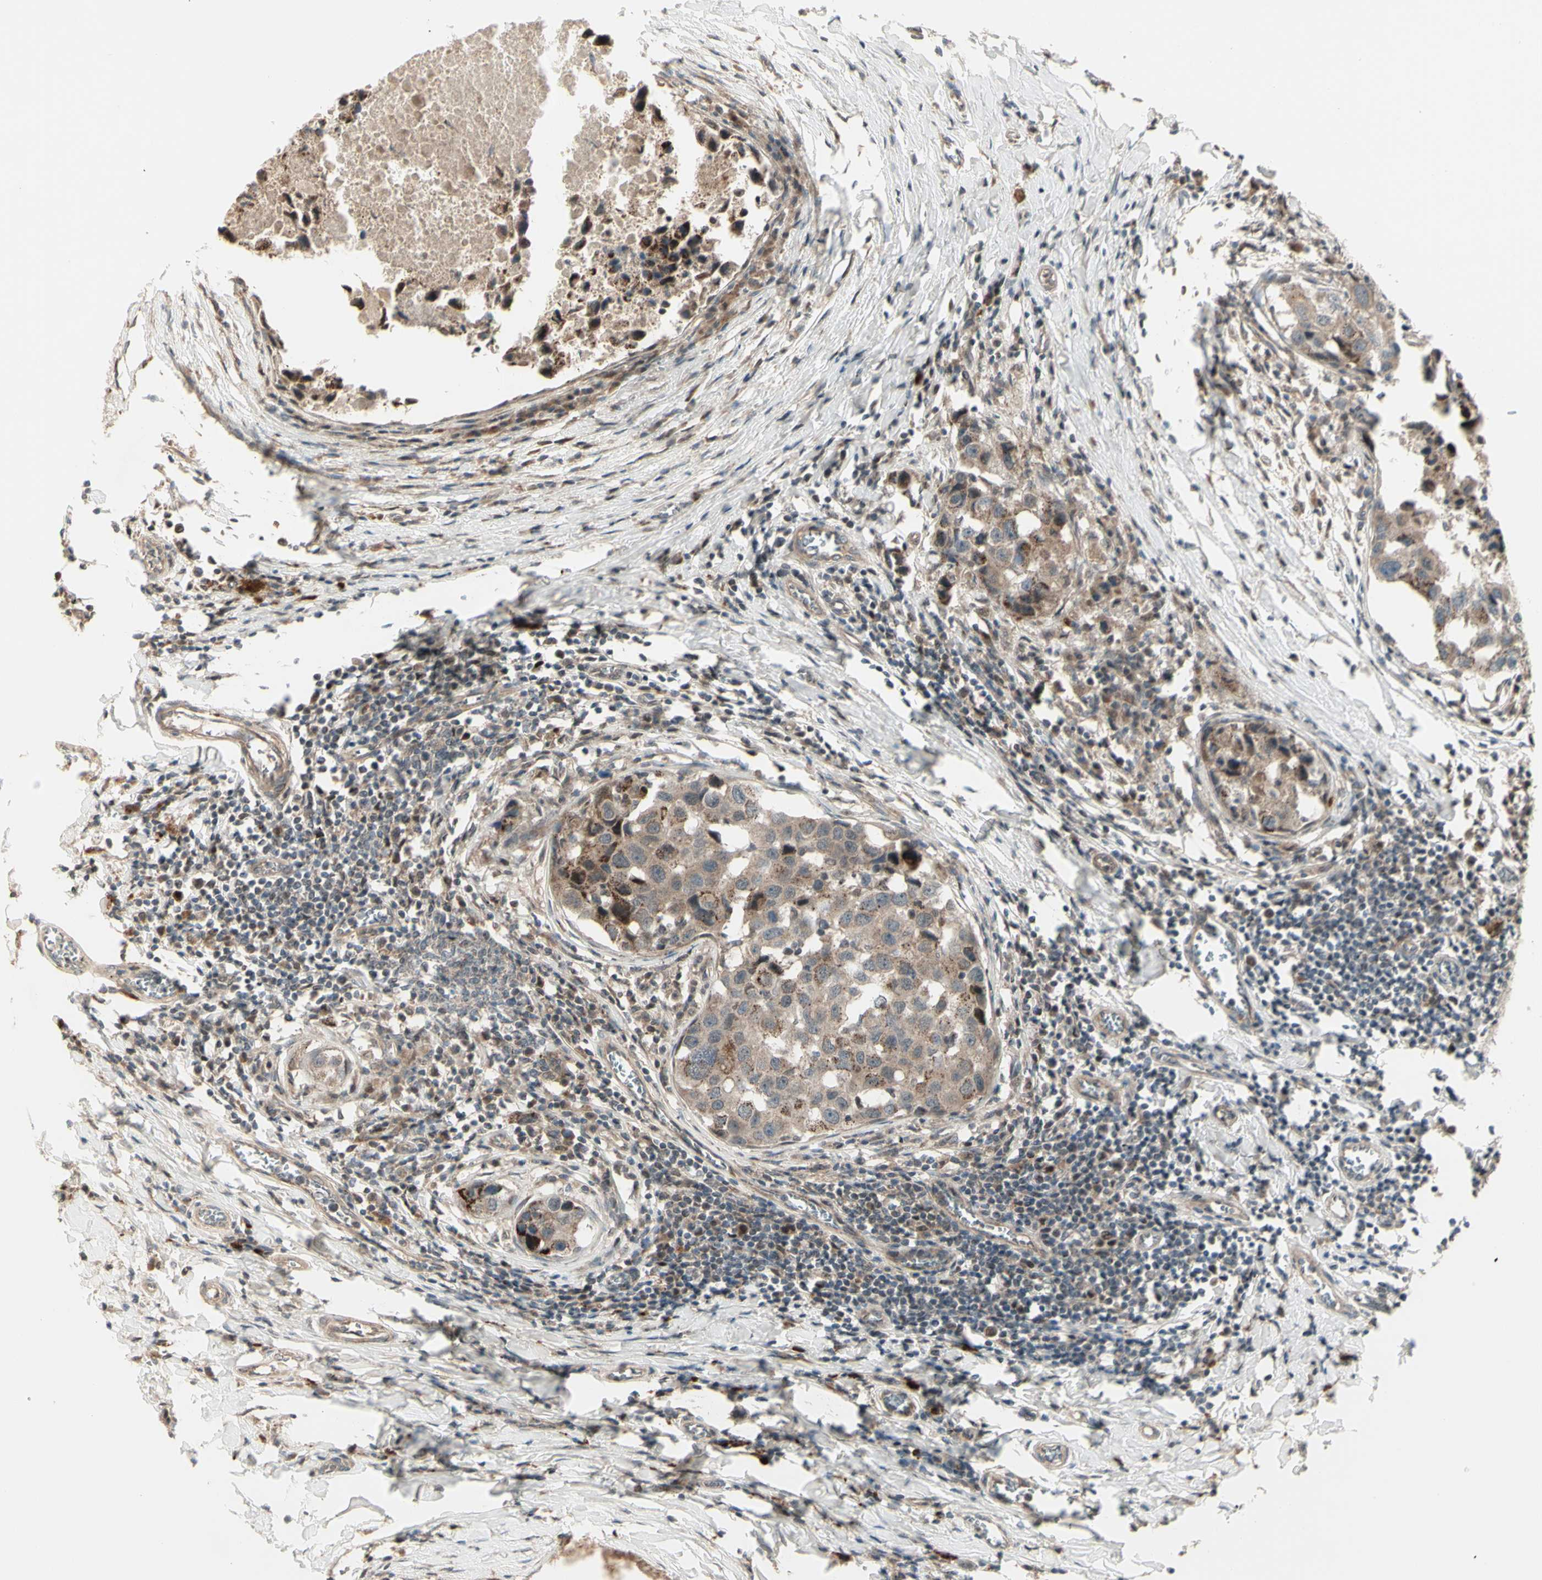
{"staining": {"intensity": "moderate", "quantity": ">75%", "location": "cytoplasmic/membranous"}, "tissue": "breast cancer", "cell_type": "Tumor cells", "image_type": "cancer", "snomed": [{"axis": "morphology", "description": "Duct carcinoma"}, {"axis": "topography", "description": "Breast"}], "caption": "Immunohistochemical staining of breast infiltrating ductal carcinoma demonstrates medium levels of moderate cytoplasmic/membranous staining in about >75% of tumor cells.", "gene": "OSTM1", "patient": {"sex": "female", "age": 27}}